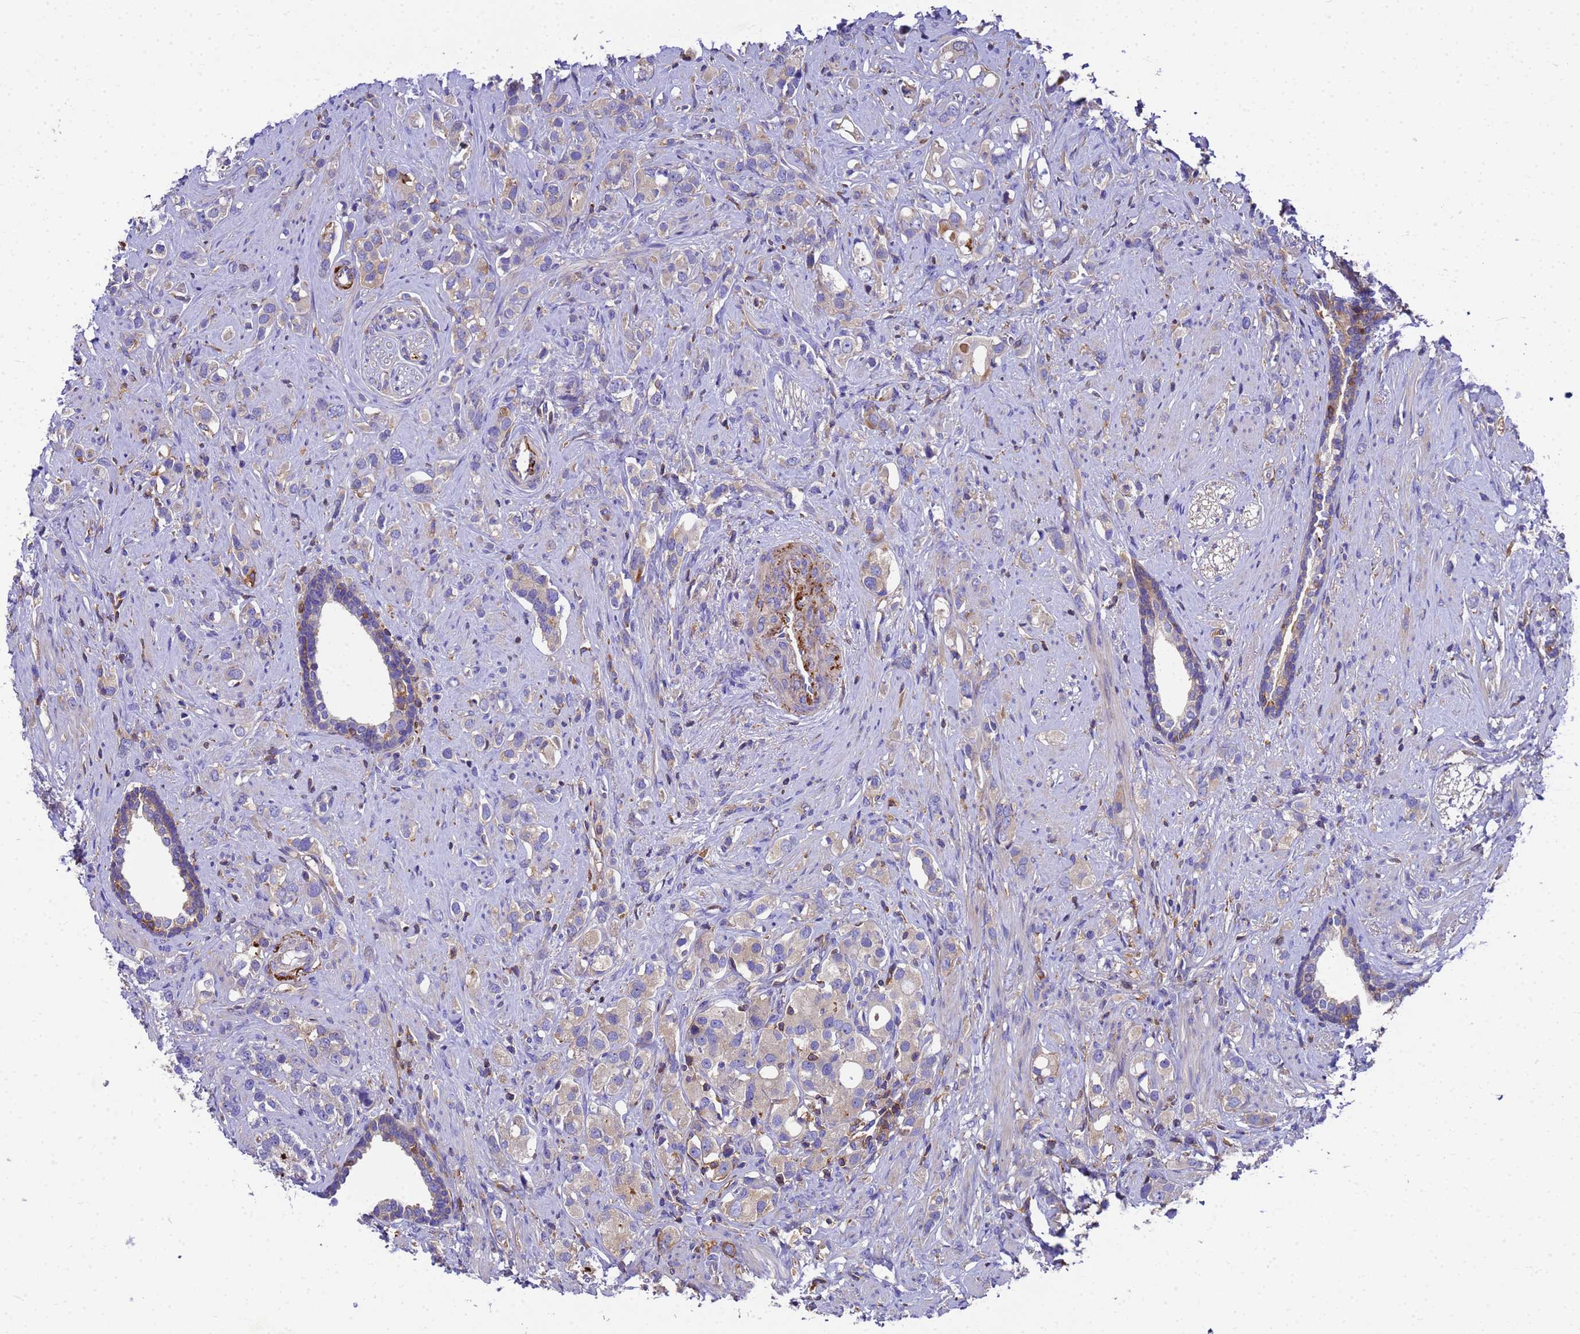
{"staining": {"intensity": "negative", "quantity": "none", "location": "none"}, "tissue": "prostate cancer", "cell_type": "Tumor cells", "image_type": "cancer", "snomed": [{"axis": "morphology", "description": "Adenocarcinoma, High grade"}, {"axis": "topography", "description": "Prostate"}], "caption": "High magnification brightfield microscopy of adenocarcinoma (high-grade) (prostate) stained with DAB (brown) and counterstained with hematoxylin (blue): tumor cells show no significant positivity.", "gene": "ZNF235", "patient": {"sex": "male", "age": 63}}